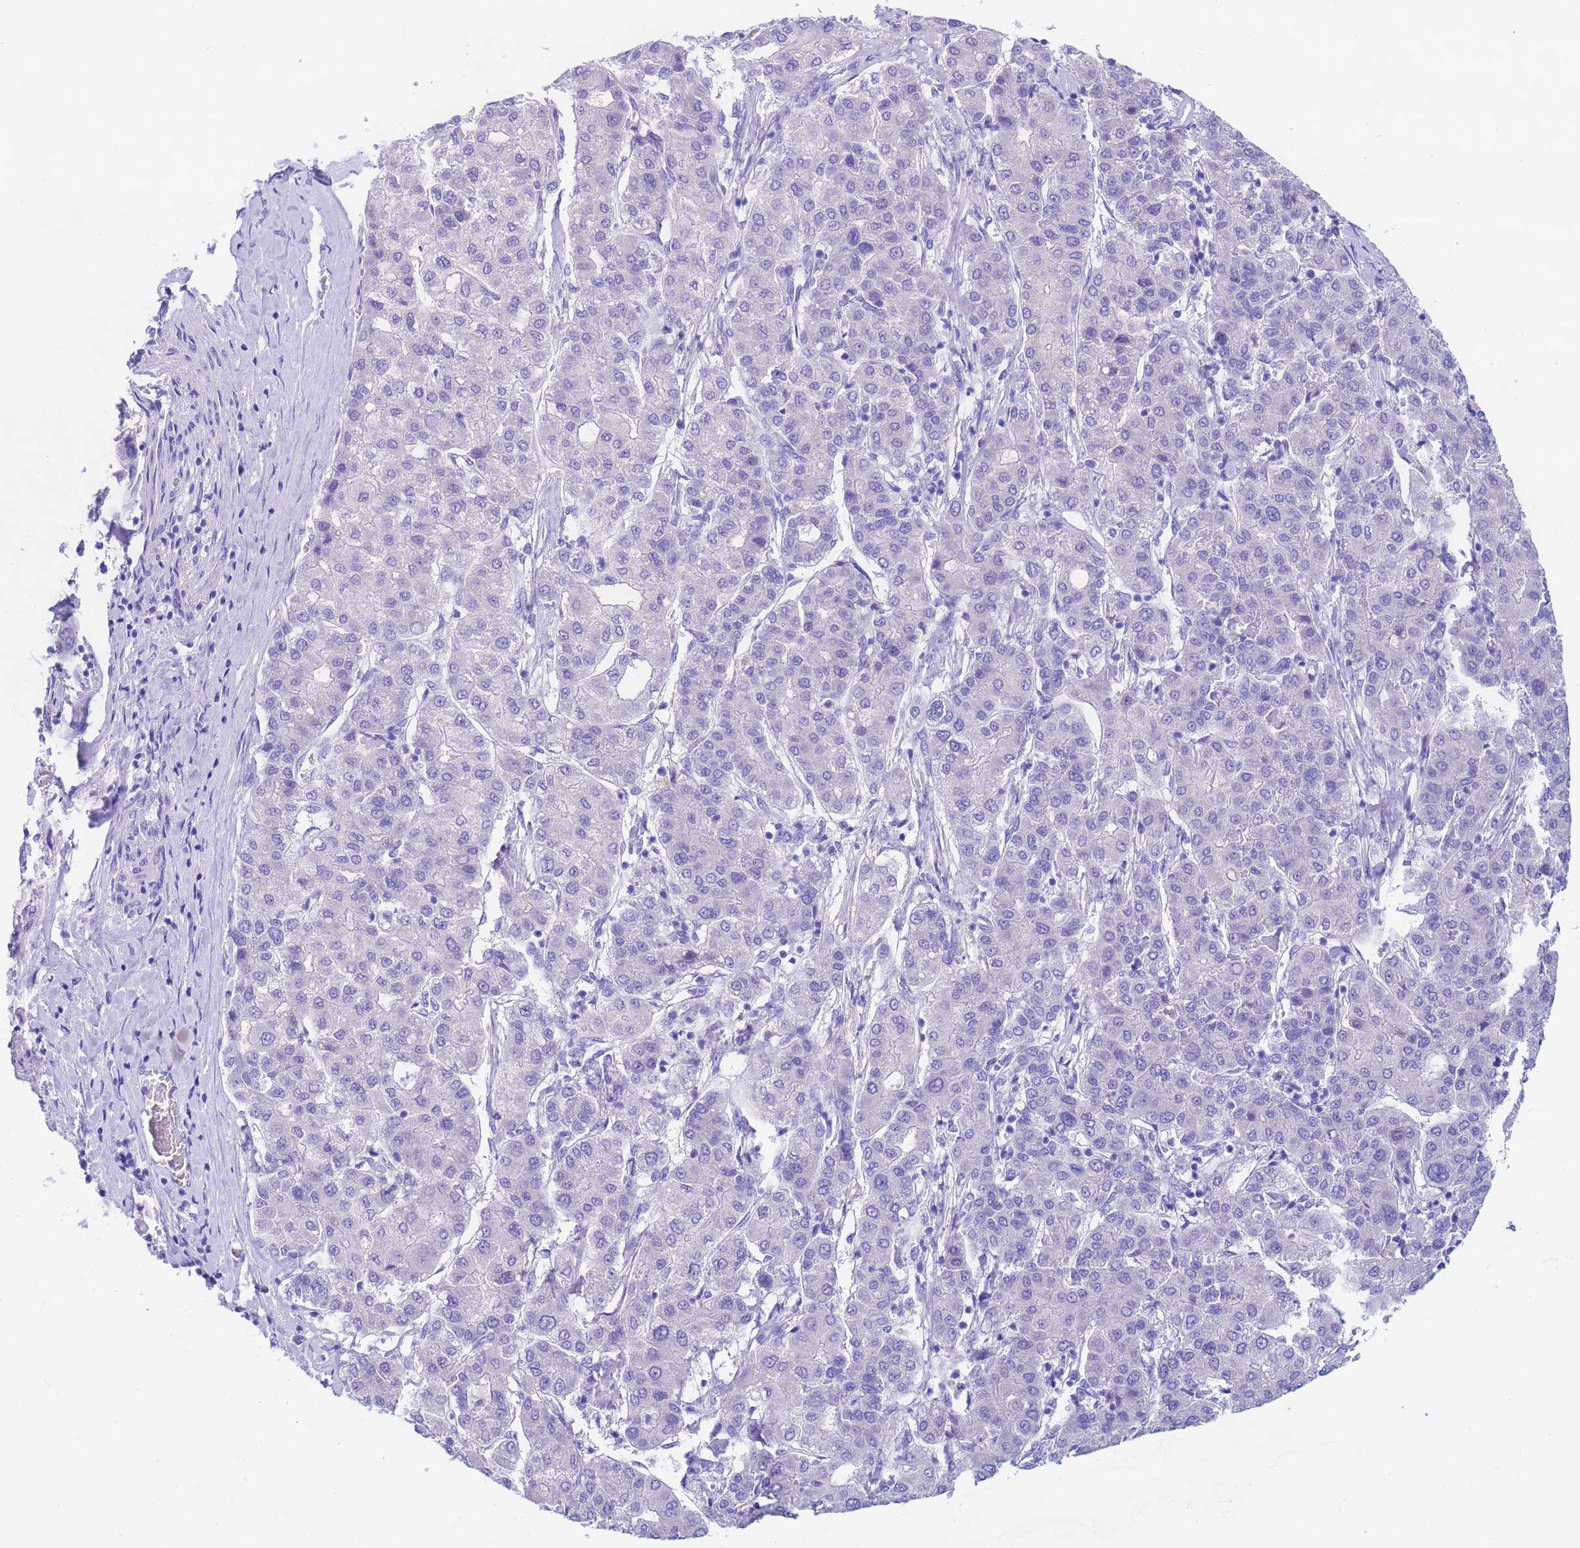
{"staining": {"intensity": "negative", "quantity": "none", "location": "none"}, "tissue": "liver cancer", "cell_type": "Tumor cells", "image_type": "cancer", "snomed": [{"axis": "morphology", "description": "Carcinoma, Hepatocellular, NOS"}, {"axis": "topography", "description": "Liver"}], "caption": "Immunohistochemical staining of human liver cancer demonstrates no significant positivity in tumor cells.", "gene": "USP38", "patient": {"sex": "male", "age": 65}}